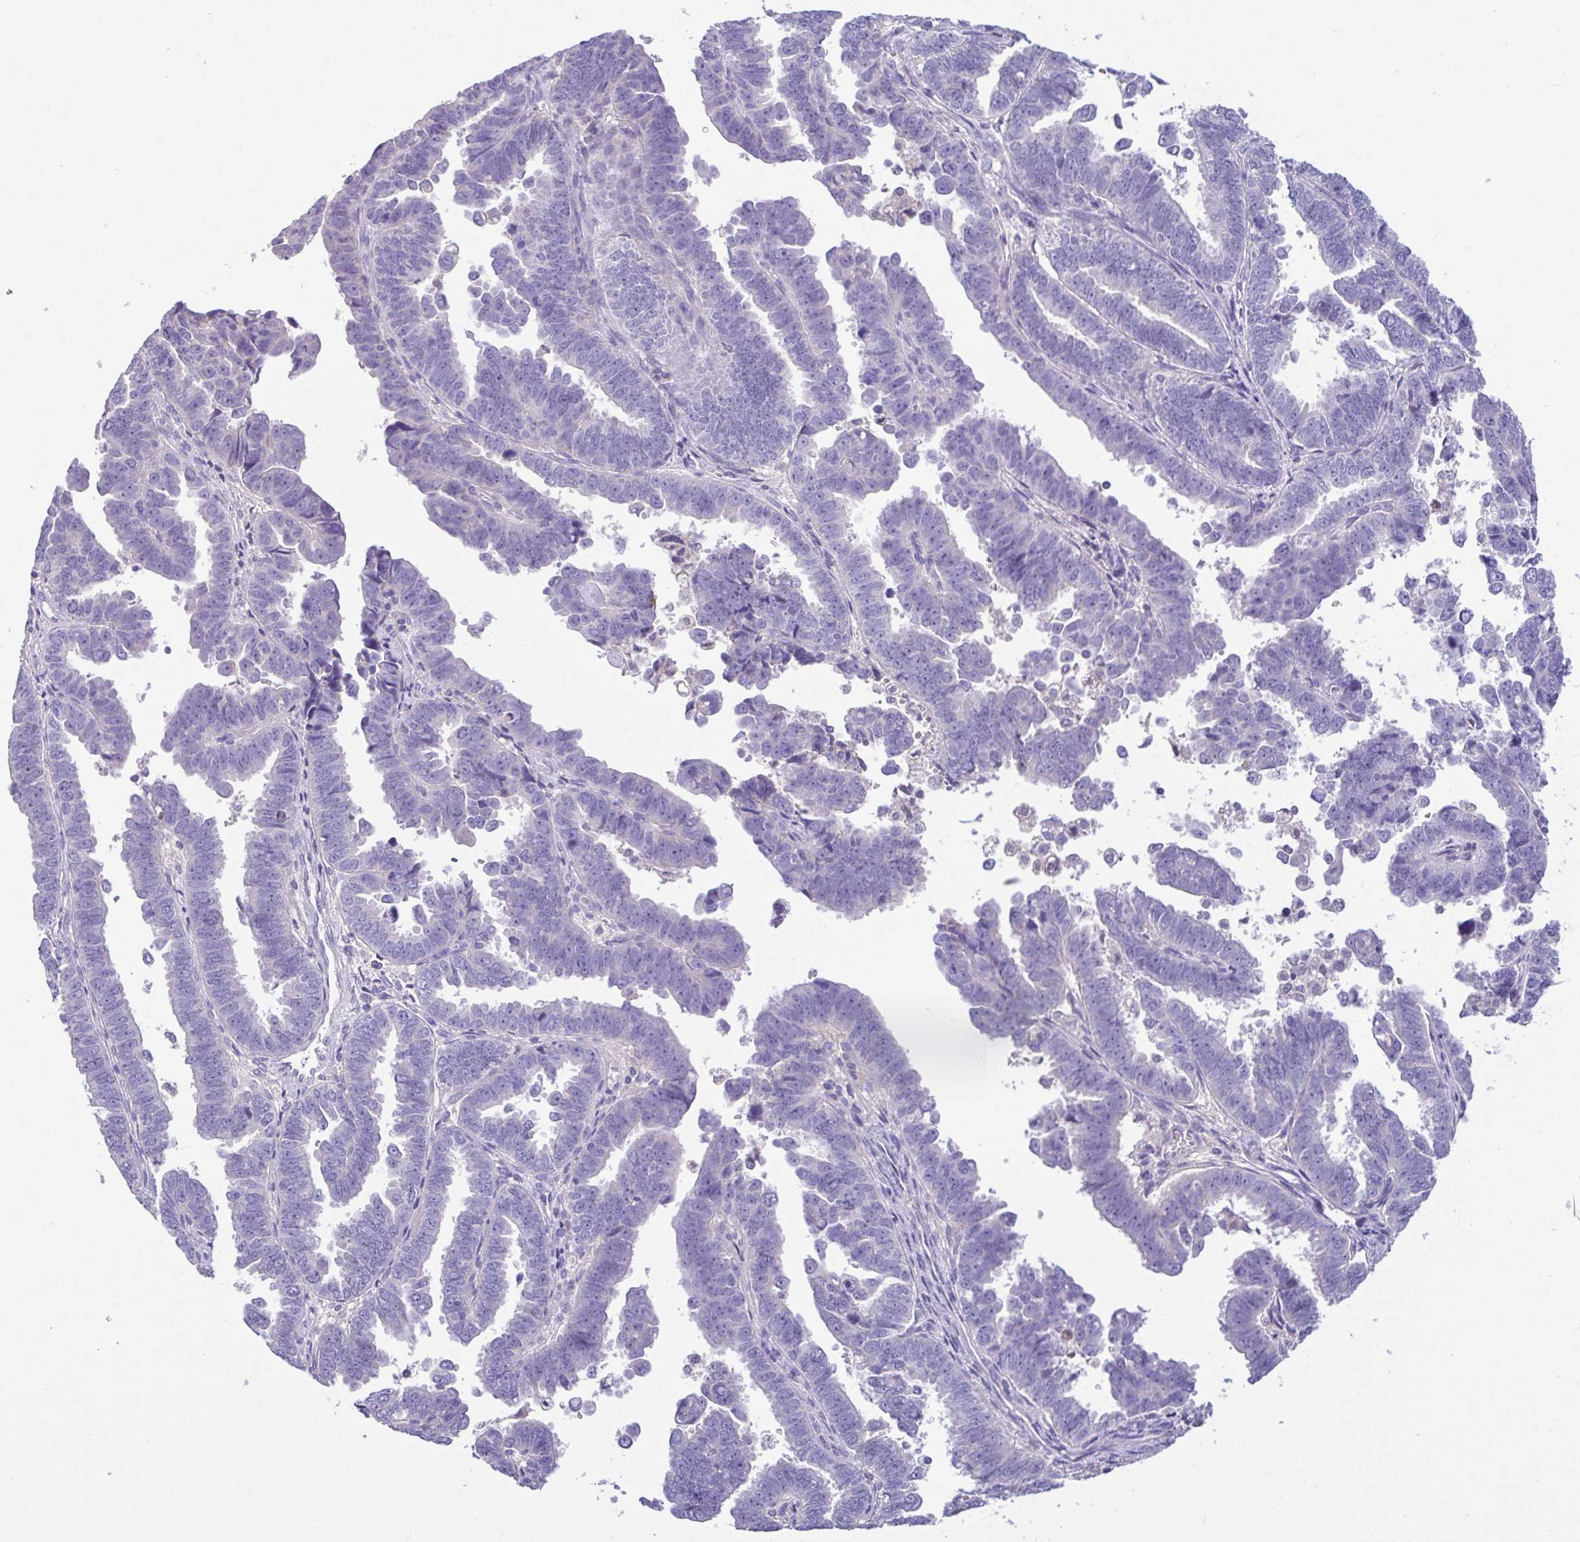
{"staining": {"intensity": "negative", "quantity": "none", "location": "none"}, "tissue": "endometrial cancer", "cell_type": "Tumor cells", "image_type": "cancer", "snomed": [{"axis": "morphology", "description": "Adenocarcinoma, NOS"}, {"axis": "topography", "description": "Endometrium"}], "caption": "This is an immunohistochemistry histopathology image of human endometrial cancer. There is no expression in tumor cells.", "gene": "CA10", "patient": {"sex": "female", "age": 75}}